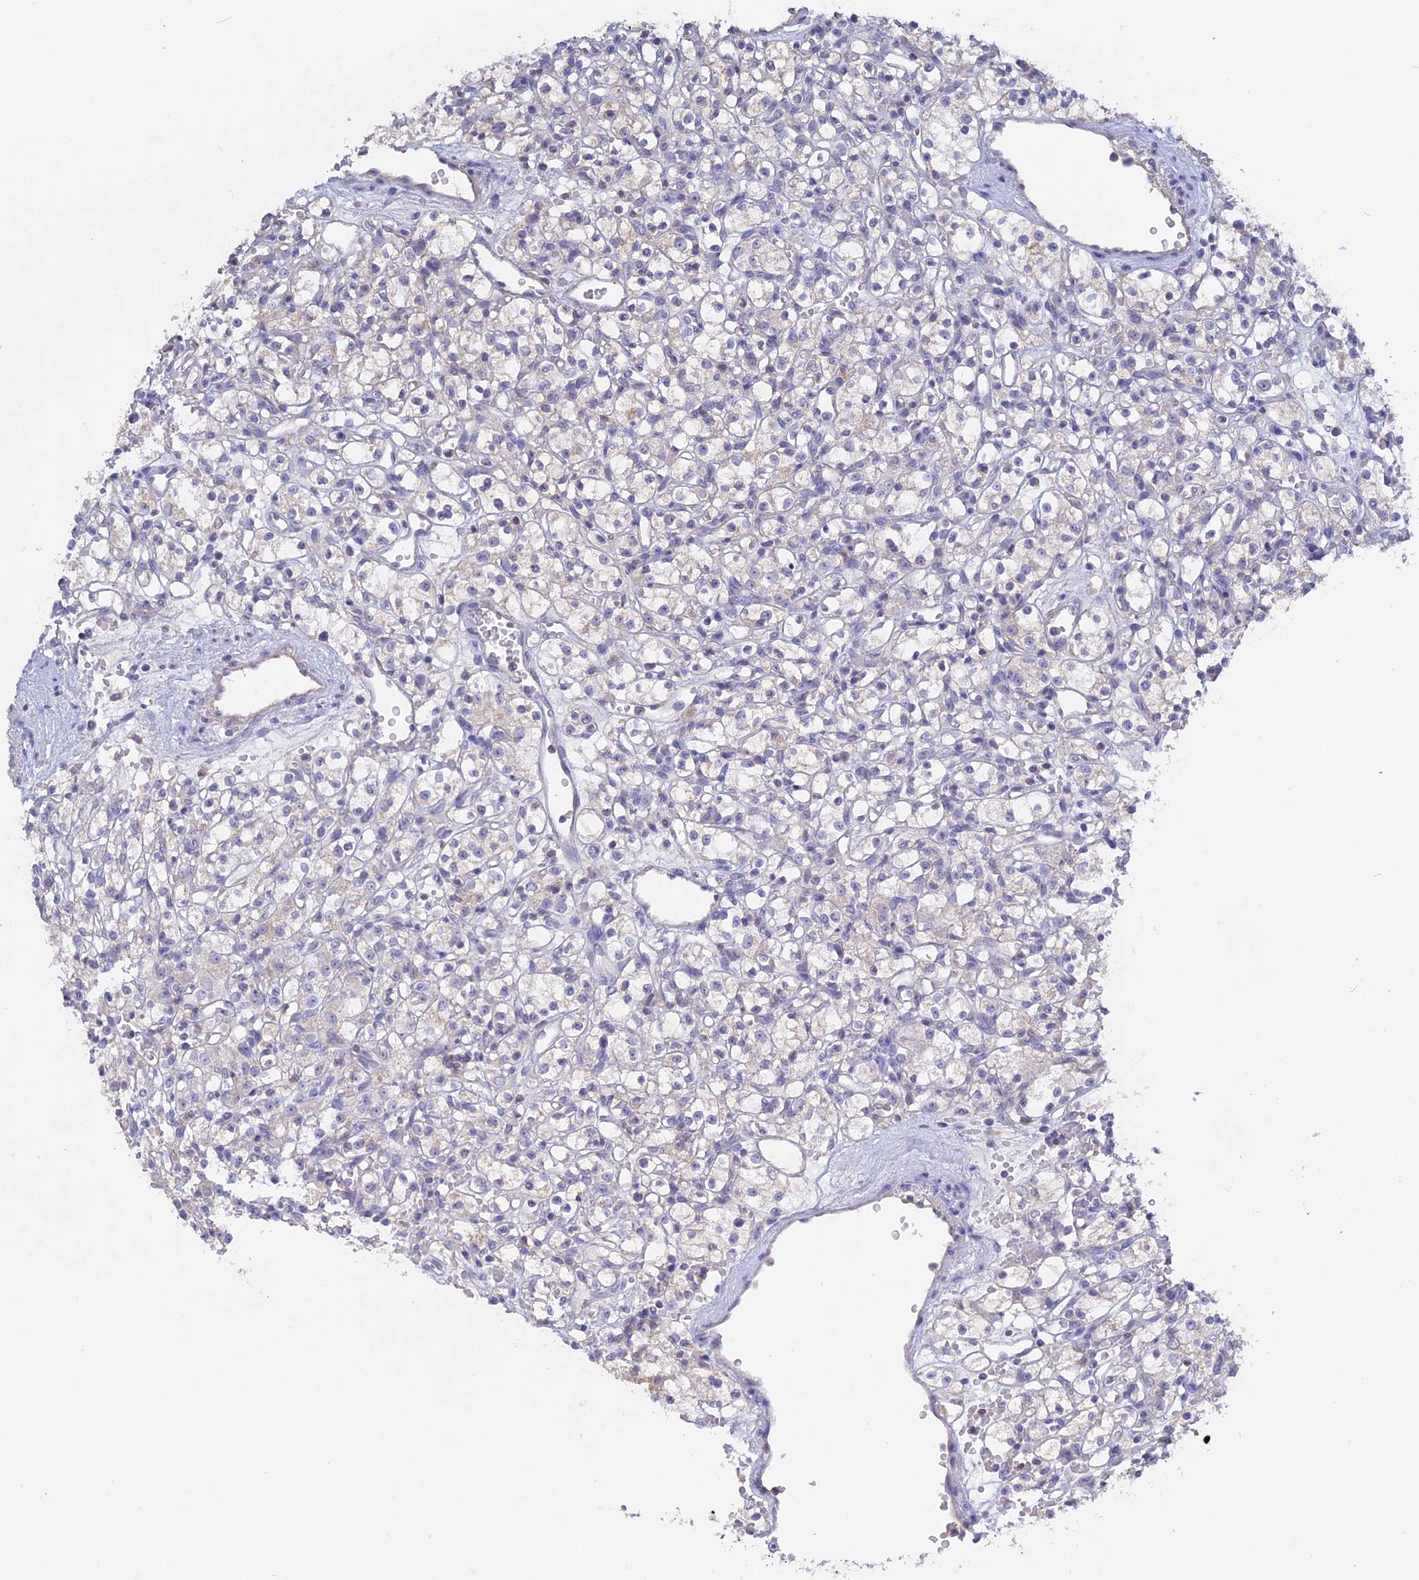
{"staining": {"intensity": "negative", "quantity": "none", "location": "none"}, "tissue": "renal cancer", "cell_type": "Tumor cells", "image_type": "cancer", "snomed": [{"axis": "morphology", "description": "Adenocarcinoma, NOS"}, {"axis": "topography", "description": "Kidney"}], "caption": "Renal cancer (adenocarcinoma) was stained to show a protein in brown. There is no significant positivity in tumor cells. Brightfield microscopy of IHC stained with DAB (3,3'-diaminobenzidine) (brown) and hematoxylin (blue), captured at high magnification.", "gene": "ADGRA1", "patient": {"sex": "female", "age": 59}}